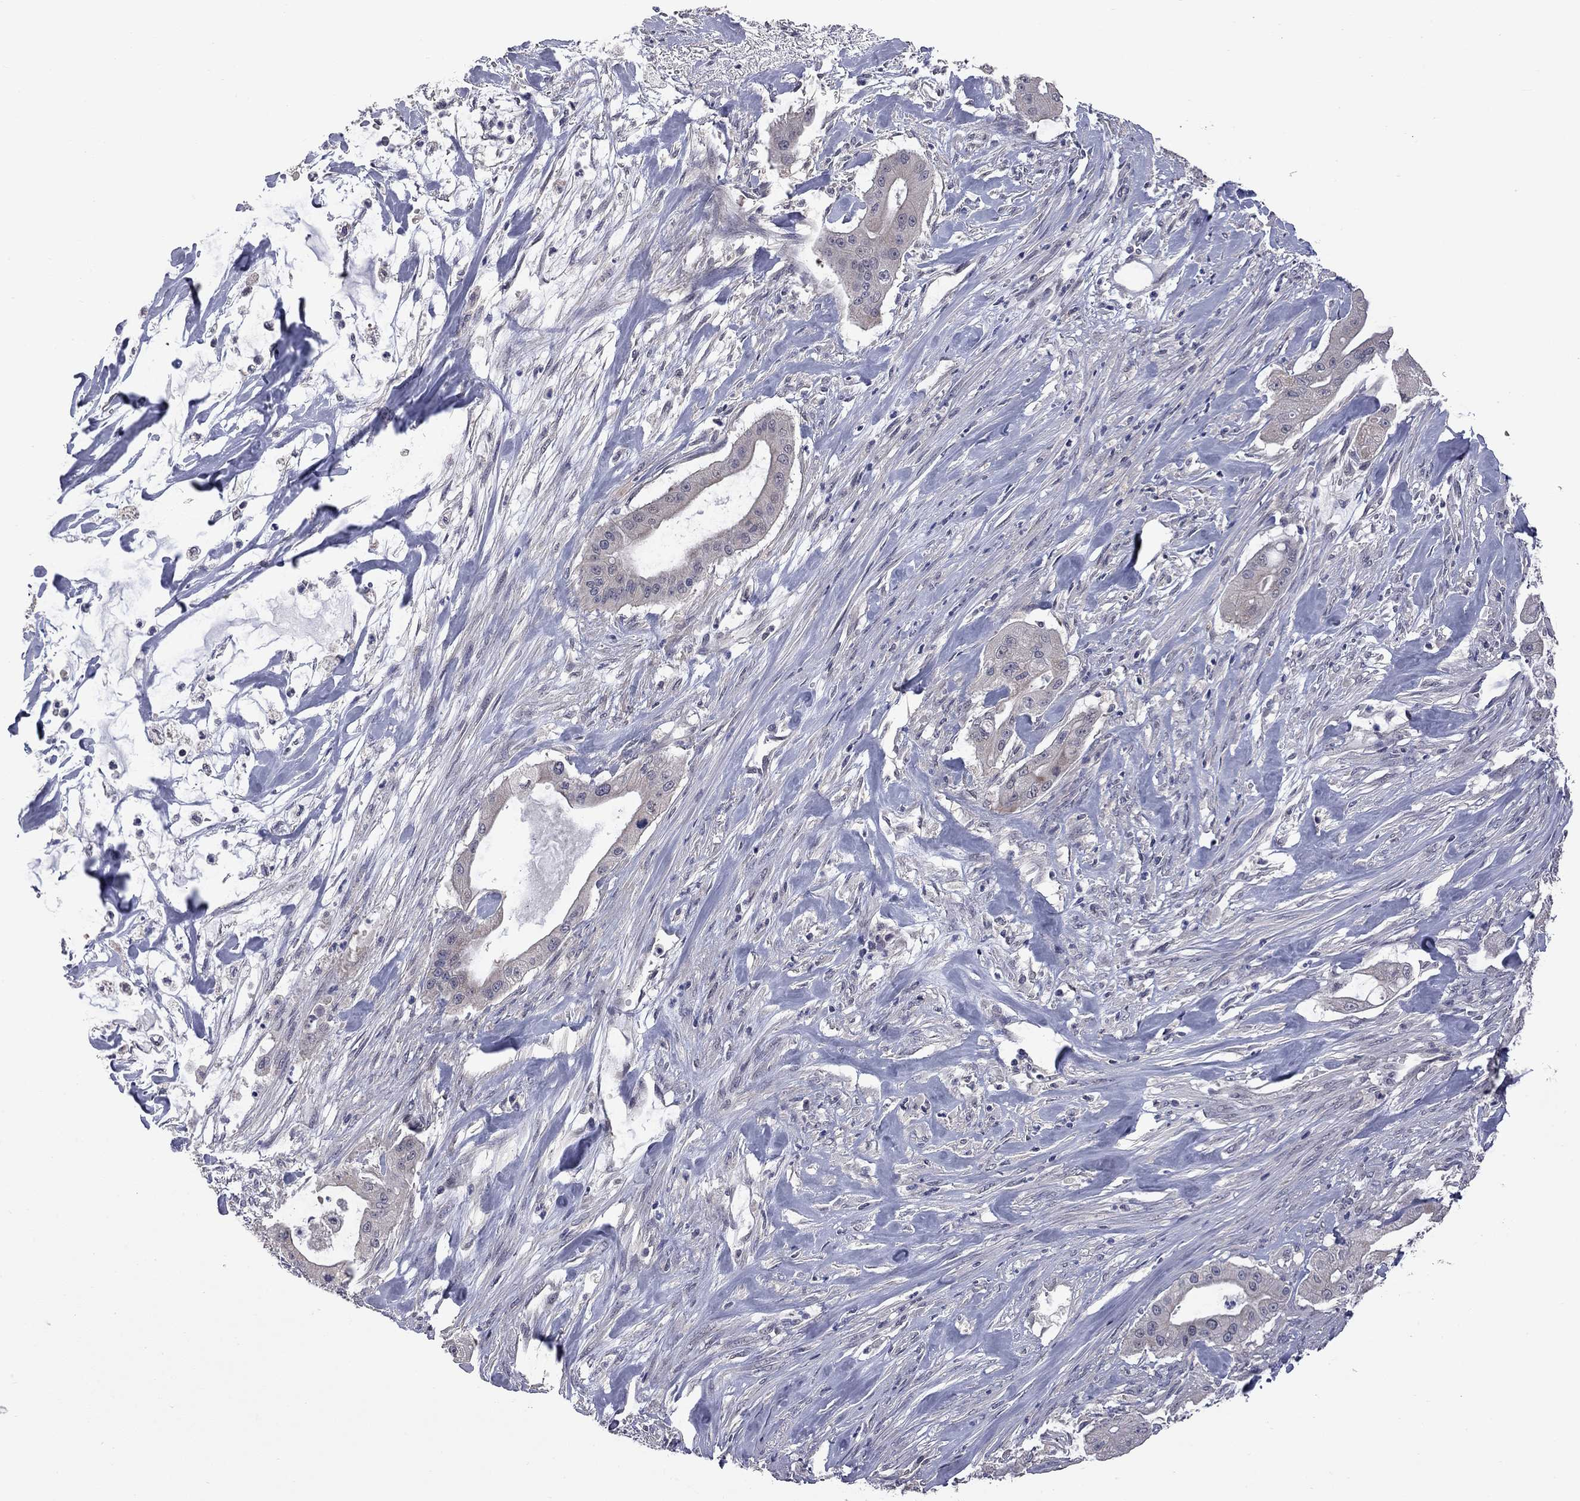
{"staining": {"intensity": "negative", "quantity": "none", "location": "none"}, "tissue": "pancreatic cancer", "cell_type": "Tumor cells", "image_type": "cancer", "snomed": [{"axis": "morphology", "description": "Normal tissue, NOS"}, {"axis": "morphology", "description": "Inflammation, NOS"}, {"axis": "morphology", "description": "Adenocarcinoma, NOS"}, {"axis": "topography", "description": "Pancreas"}], "caption": "High magnification brightfield microscopy of pancreatic cancer (adenocarcinoma) stained with DAB (brown) and counterstained with hematoxylin (blue): tumor cells show no significant expression. (Brightfield microscopy of DAB (3,3'-diaminobenzidine) immunohistochemistry at high magnification).", "gene": "FABP12", "patient": {"sex": "male", "age": 57}}